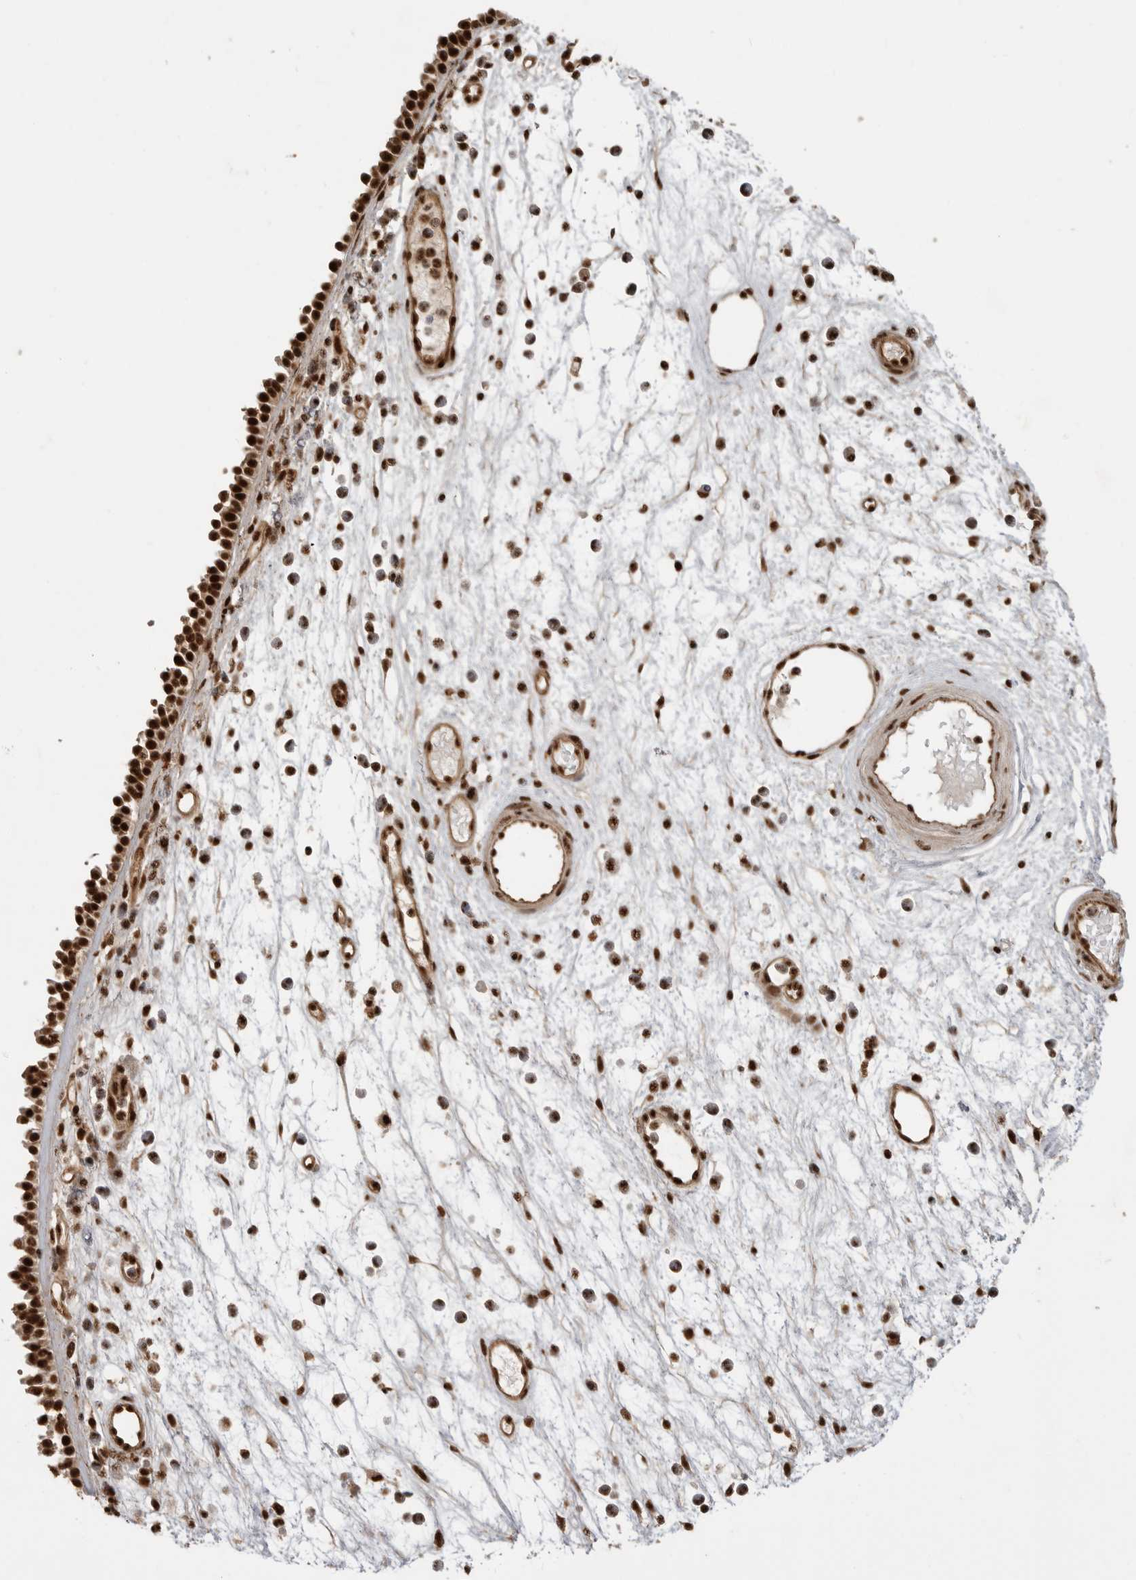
{"staining": {"intensity": "strong", "quantity": ">75%", "location": "nuclear"}, "tissue": "nasopharynx", "cell_type": "Respiratory epithelial cells", "image_type": "normal", "snomed": [{"axis": "morphology", "description": "Normal tissue, NOS"}, {"axis": "morphology", "description": "Inflammation, NOS"}, {"axis": "morphology", "description": "Malignant melanoma, Metastatic site"}, {"axis": "topography", "description": "Nasopharynx"}], "caption": "Strong nuclear positivity is seen in about >75% of respiratory epithelial cells in unremarkable nasopharynx.", "gene": "PPP1R8", "patient": {"sex": "male", "age": 70}}